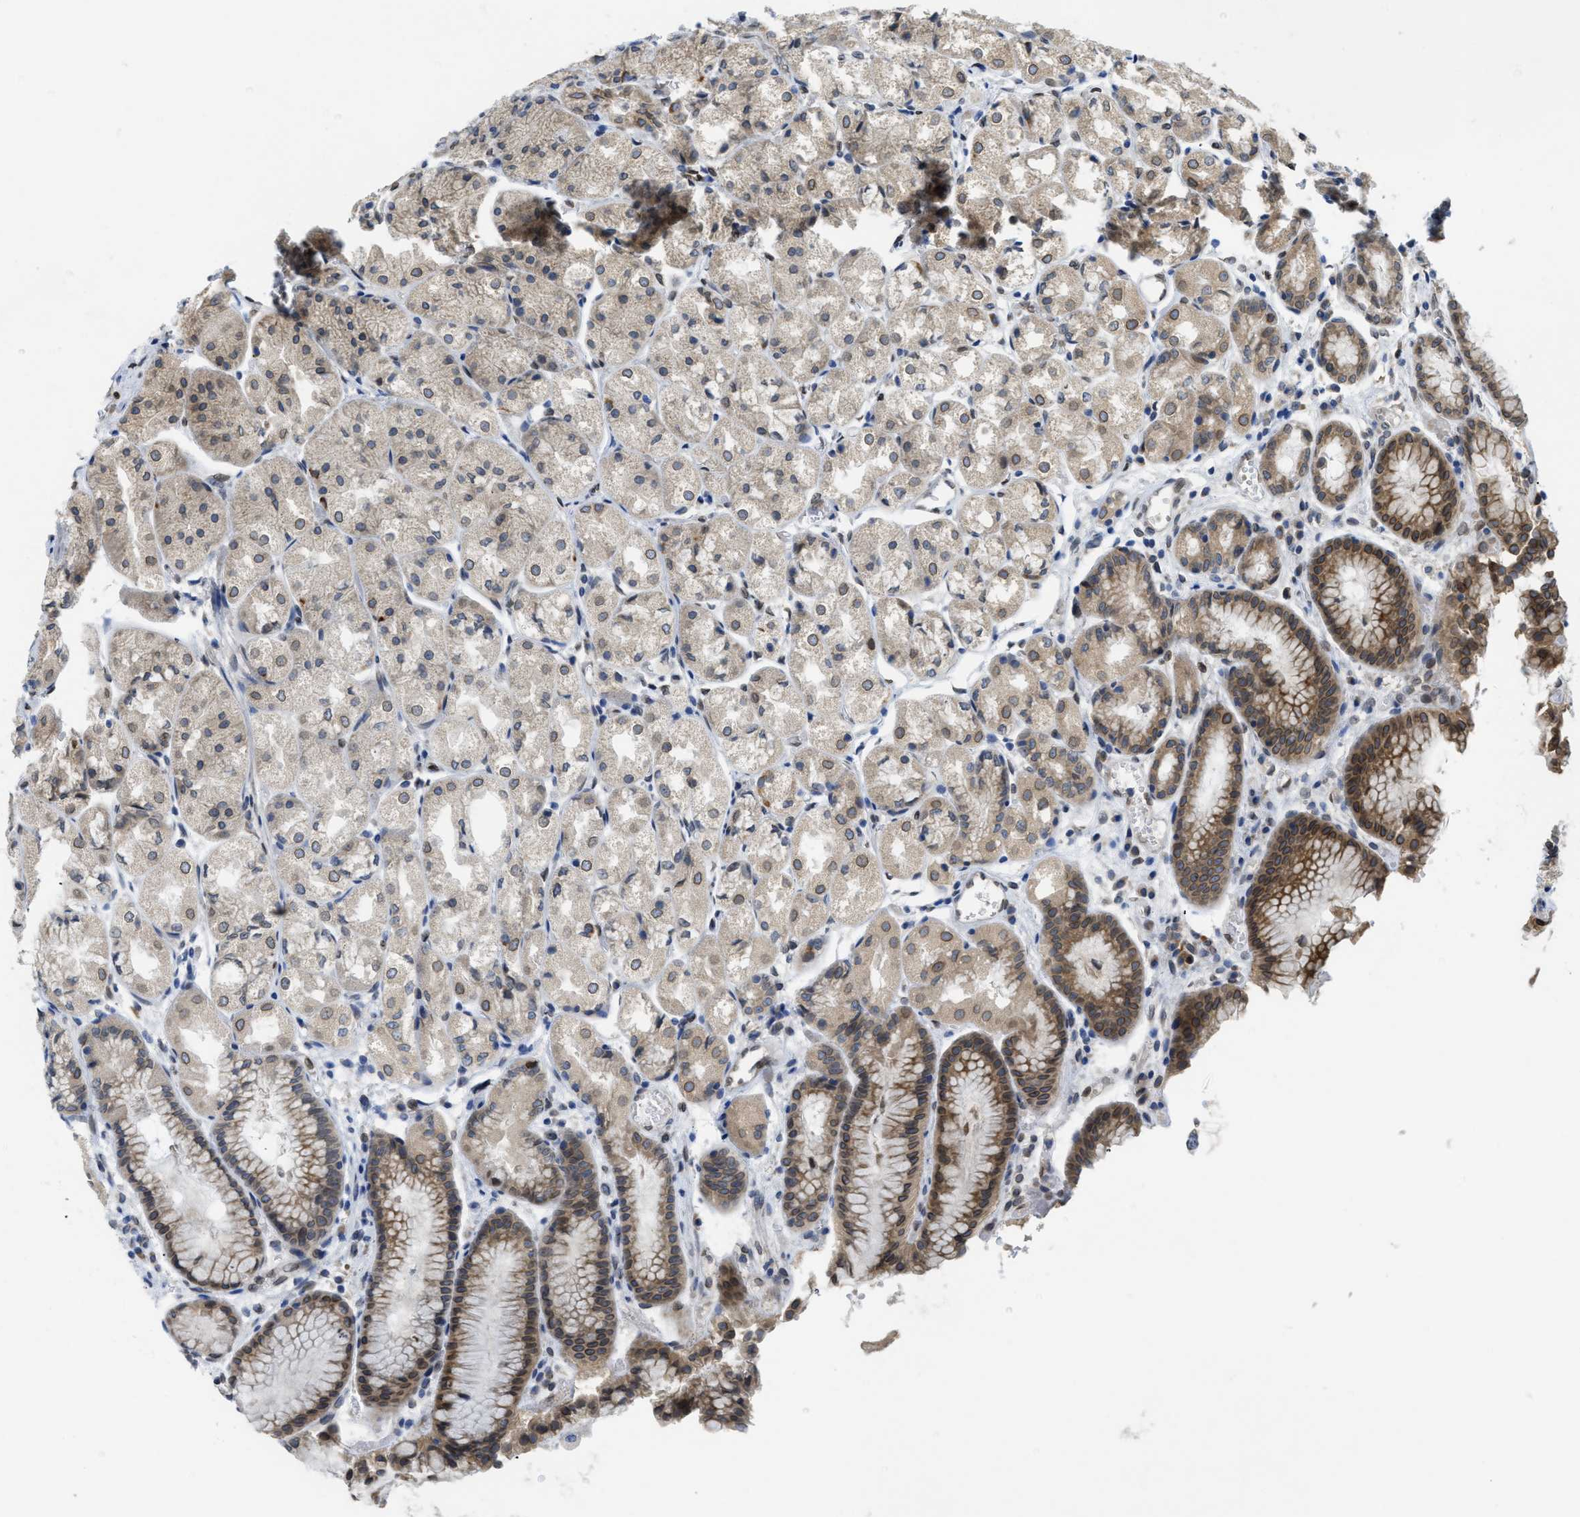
{"staining": {"intensity": "moderate", "quantity": "25%-75%", "location": "cytoplasmic/membranous"}, "tissue": "stomach", "cell_type": "Glandular cells", "image_type": "normal", "snomed": [{"axis": "morphology", "description": "Normal tissue, NOS"}, {"axis": "topography", "description": "Stomach, upper"}], "caption": "Stomach stained with a brown dye demonstrates moderate cytoplasmic/membranous positive expression in about 25%-75% of glandular cells.", "gene": "EIF2AK3", "patient": {"sex": "male", "age": 72}}